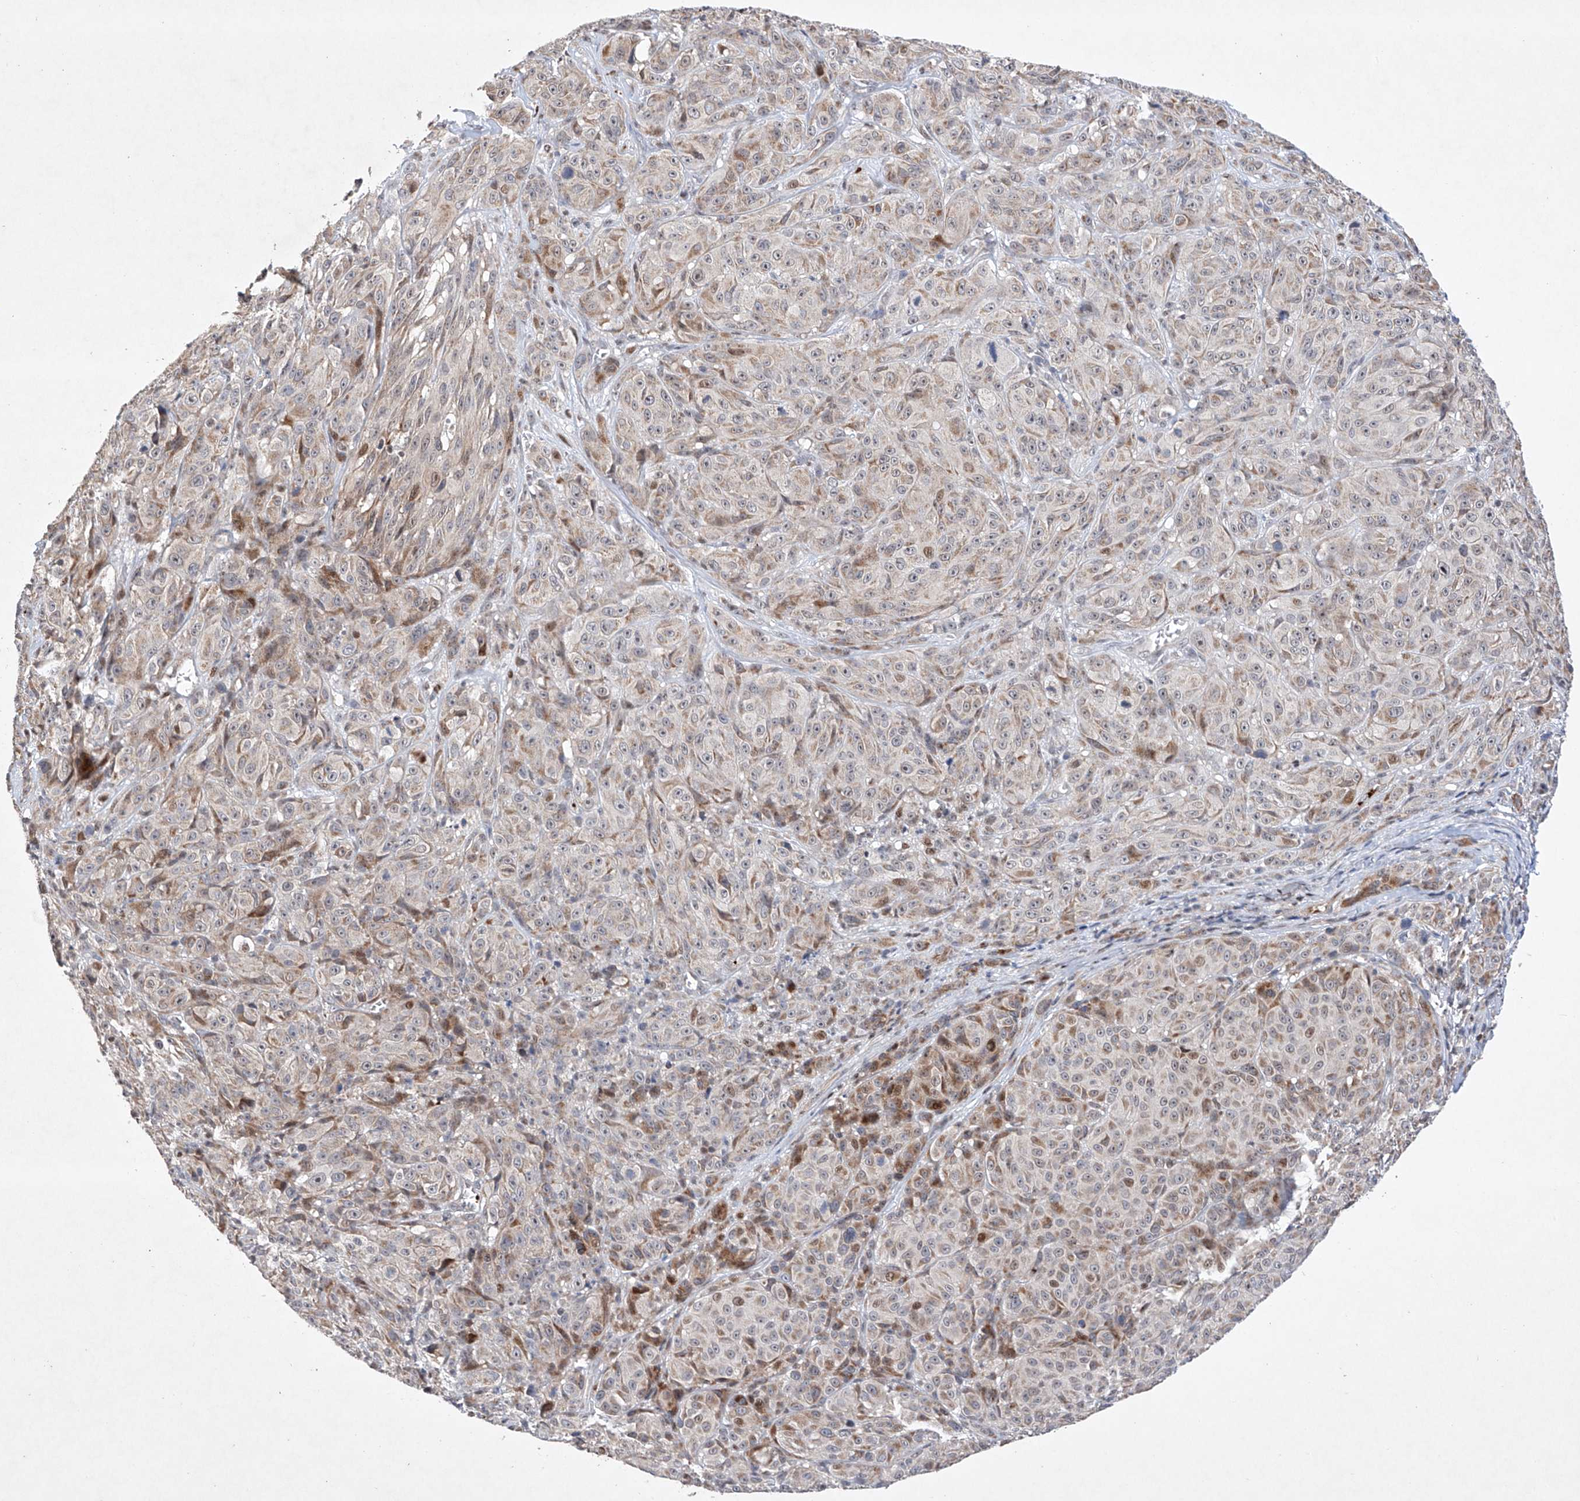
{"staining": {"intensity": "moderate", "quantity": "<25%", "location": "nuclear"}, "tissue": "melanoma", "cell_type": "Tumor cells", "image_type": "cancer", "snomed": [{"axis": "morphology", "description": "Malignant melanoma, NOS"}, {"axis": "topography", "description": "Skin"}], "caption": "Melanoma stained with immunohistochemistry exhibits moderate nuclear positivity in about <25% of tumor cells. Using DAB (brown) and hematoxylin (blue) stains, captured at high magnification using brightfield microscopy.", "gene": "AFG1L", "patient": {"sex": "male", "age": 73}}